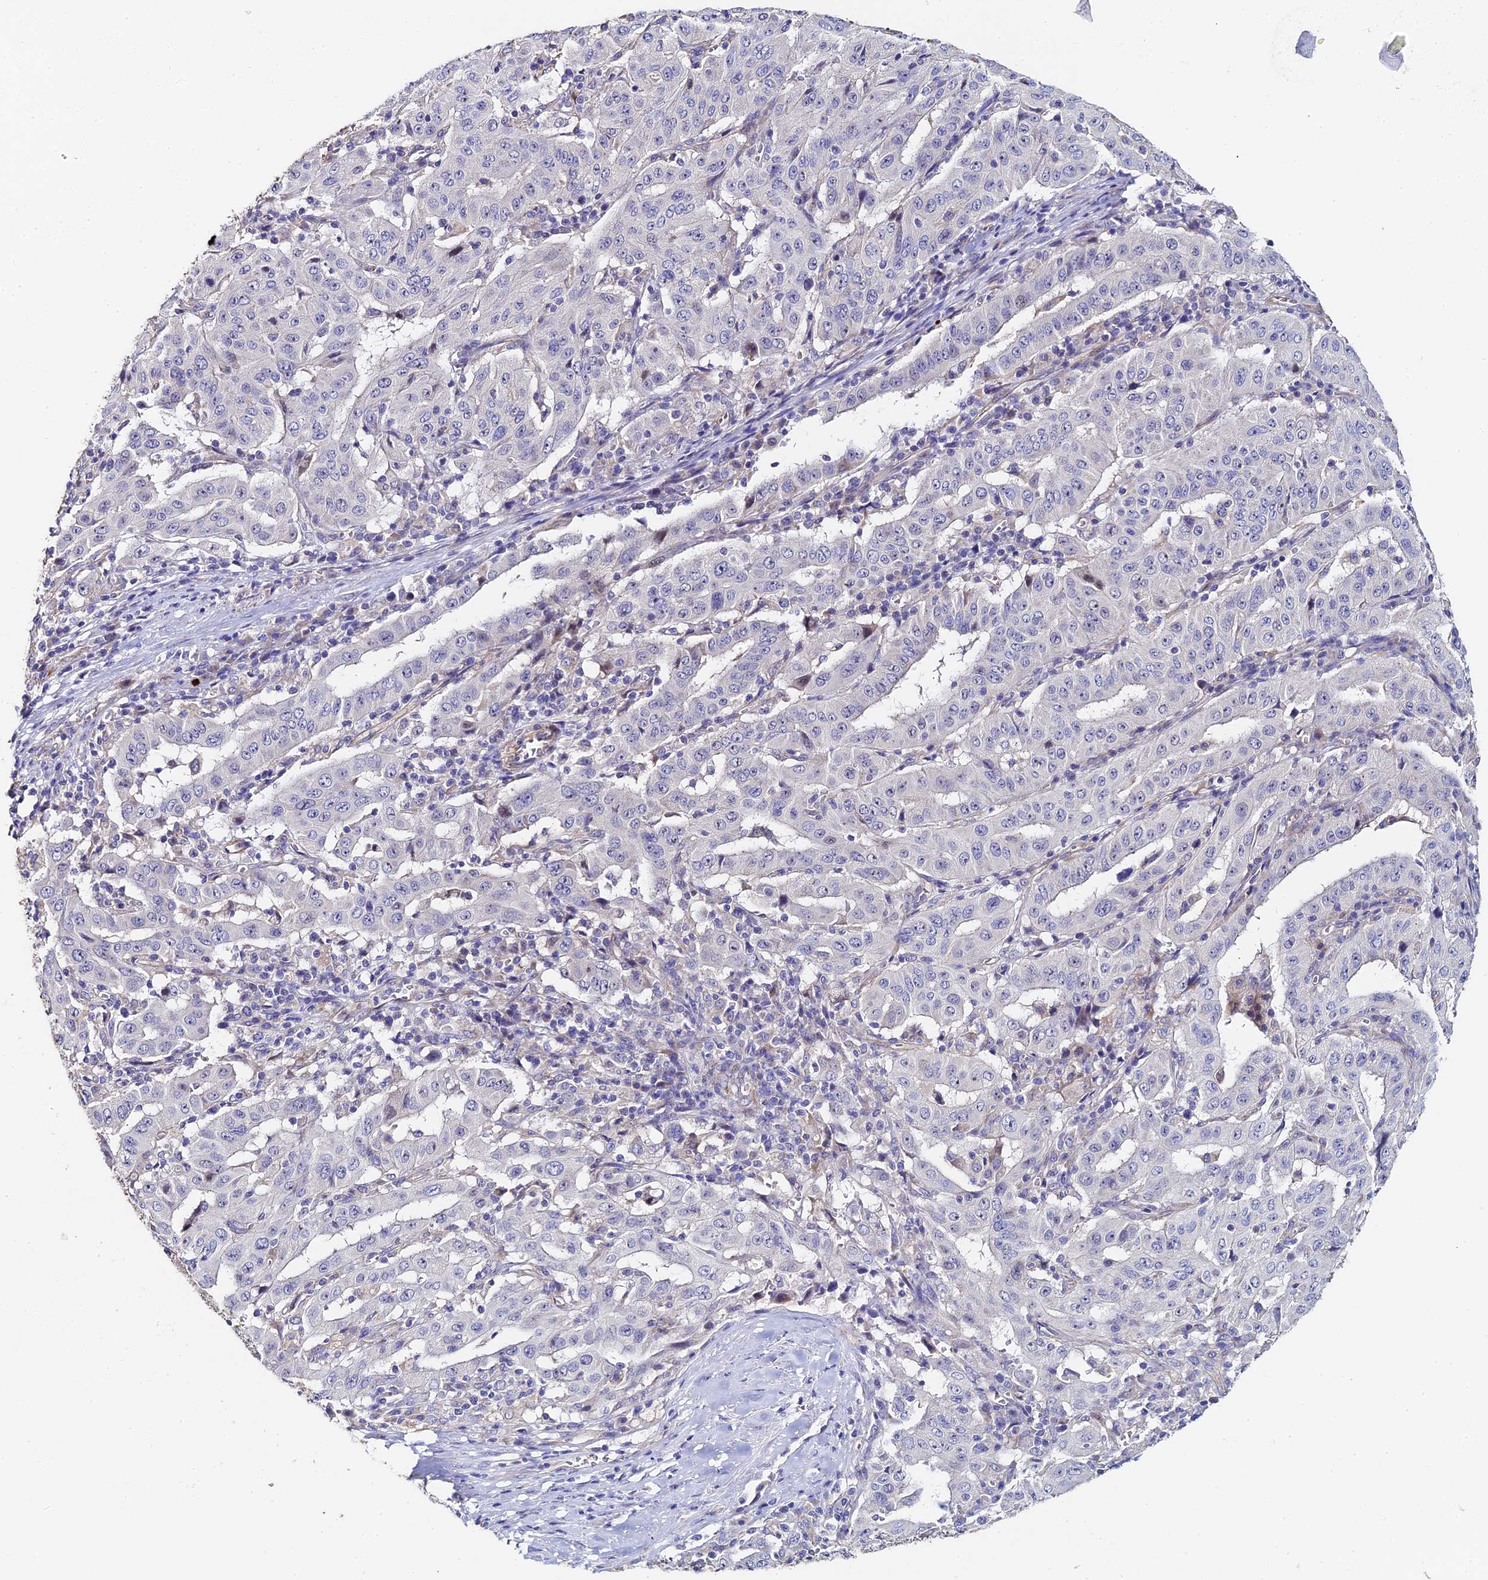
{"staining": {"intensity": "negative", "quantity": "none", "location": "none"}, "tissue": "pancreatic cancer", "cell_type": "Tumor cells", "image_type": "cancer", "snomed": [{"axis": "morphology", "description": "Adenocarcinoma, NOS"}, {"axis": "topography", "description": "Pancreas"}], "caption": "This is a photomicrograph of immunohistochemistry staining of pancreatic cancer (adenocarcinoma), which shows no staining in tumor cells. Nuclei are stained in blue.", "gene": "ENSG00000268674", "patient": {"sex": "male", "age": 63}}